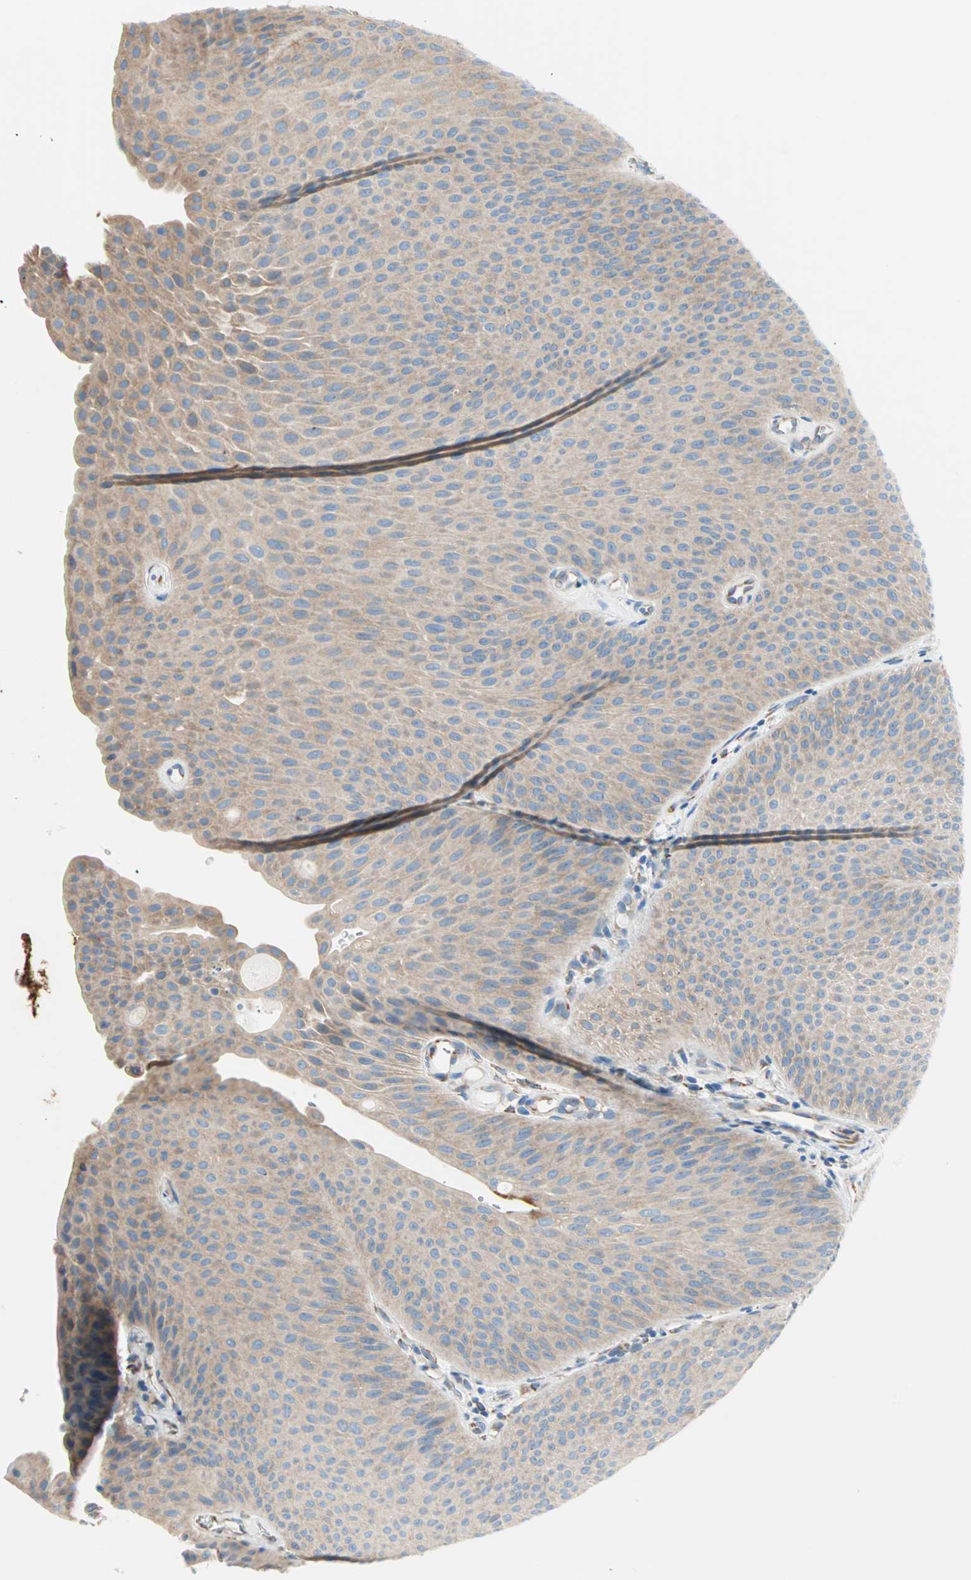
{"staining": {"intensity": "weak", "quantity": ">75%", "location": "cytoplasmic/membranous"}, "tissue": "urothelial cancer", "cell_type": "Tumor cells", "image_type": "cancer", "snomed": [{"axis": "morphology", "description": "Urothelial carcinoma, Low grade"}, {"axis": "topography", "description": "Urinary bladder"}], "caption": "Immunohistochemical staining of human urothelial cancer exhibits low levels of weak cytoplasmic/membranous expression in about >75% of tumor cells. (DAB IHC, brown staining for protein, blue staining for nuclei).", "gene": "PLCXD1", "patient": {"sex": "female", "age": 60}}